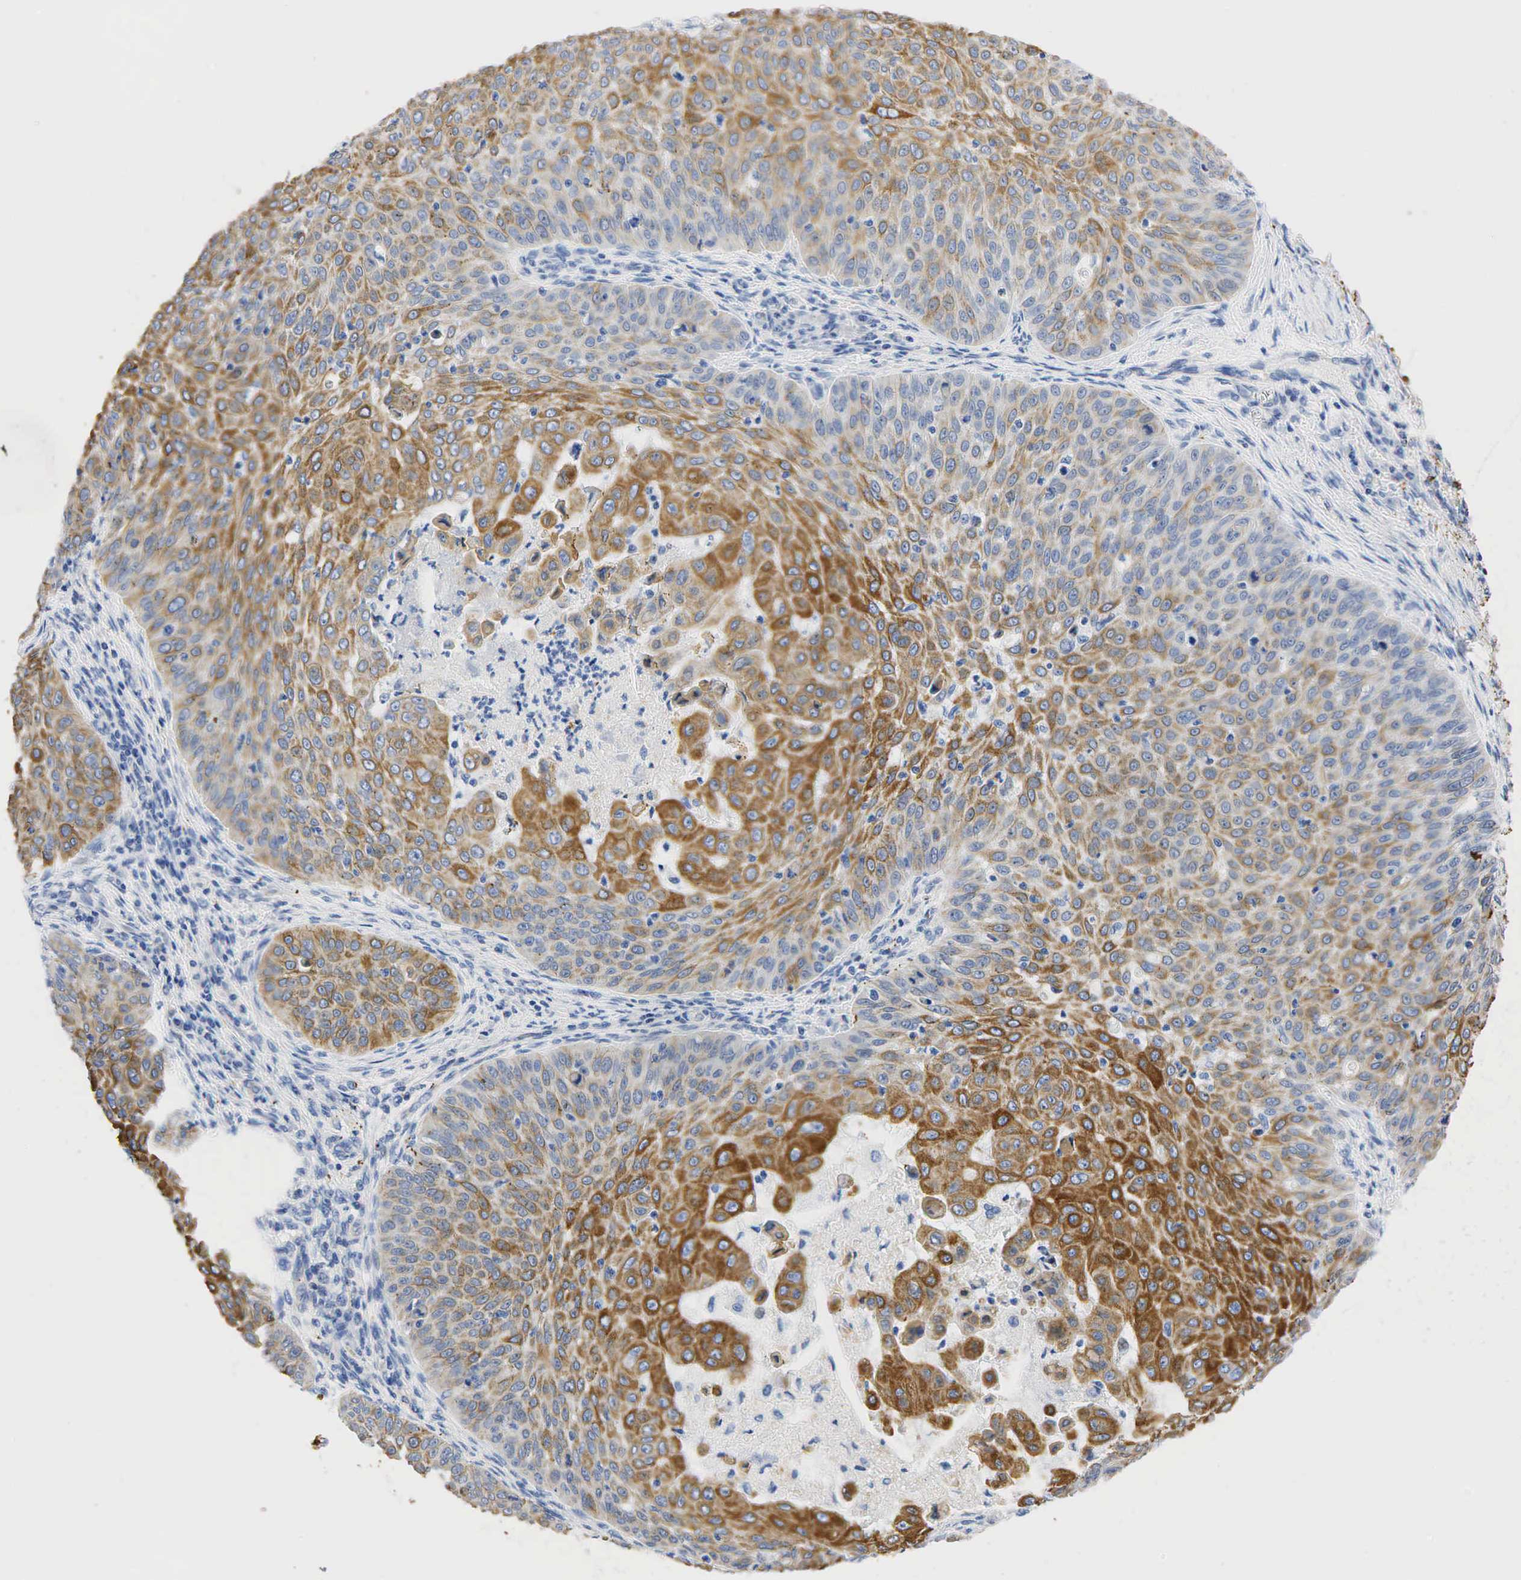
{"staining": {"intensity": "moderate", "quantity": "25%-75%", "location": "cytoplasmic/membranous"}, "tissue": "skin cancer", "cell_type": "Tumor cells", "image_type": "cancer", "snomed": [{"axis": "morphology", "description": "Squamous cell carcinoma, NOS"}, {"axis": "topography", "description": "Skin"}], "caption": "Brown immunohistochemical staining in human skin cancer exhibits moderate cytoplasmic/membranous expression in approximately 25%-75% of tumor cells. The staining was performed using DAB (3,3'-diaminobenzidine), with brown indicating positive protein expression. Nuclei are stained blue with hematoxylin.", "gene": "PGR", "patient": {"sex": "male", "age": 82}}